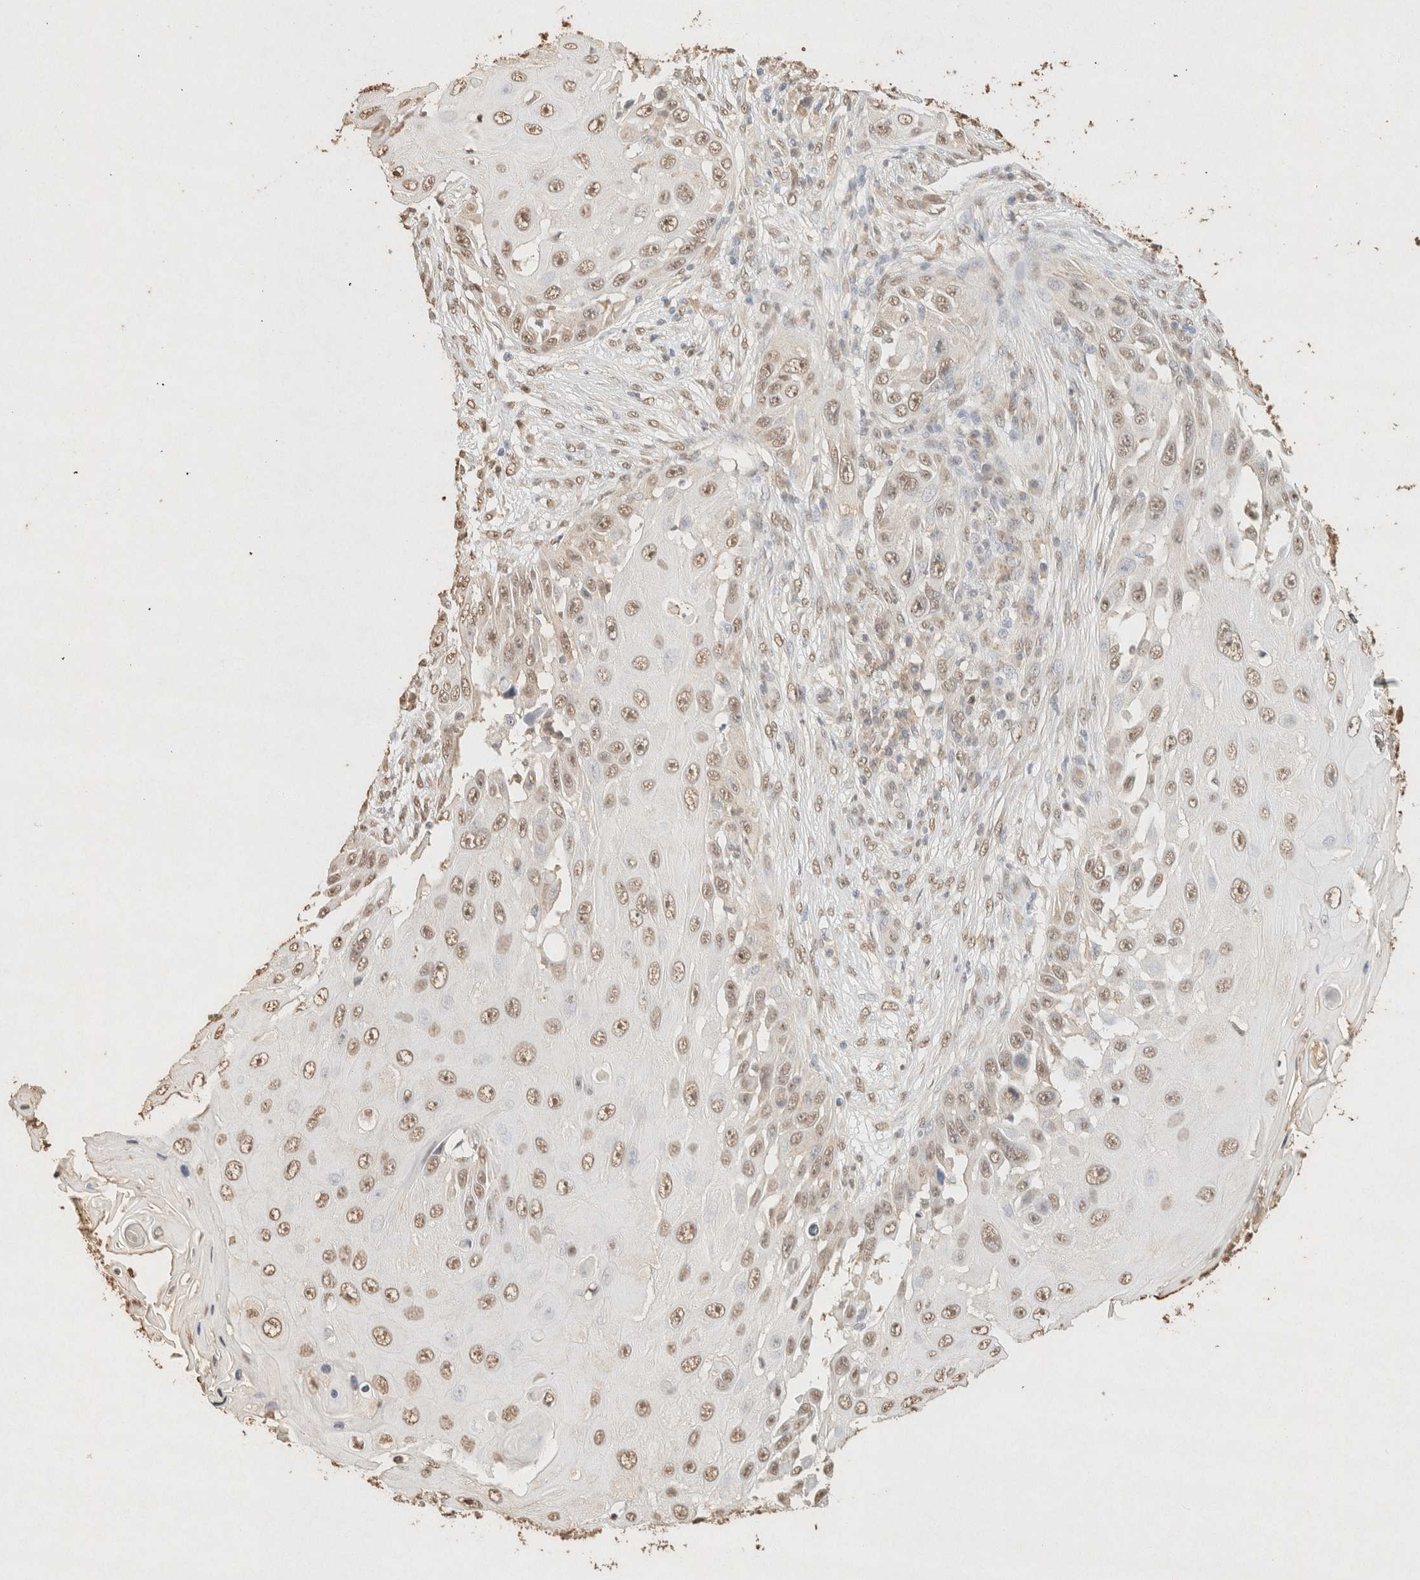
{"staining": {"intensity": "moderate", "quantity": ">75%", "location": "nuclear"}, "tissue": "skin cancer", "cell_type": "Tumor cells", "image_type": "cancer", "snomed": [{"axis": "morphology", "description": "Squamous cell carcinoma, NOS"}, {"axis": "topography", "description": "Skin"}], "caption": "Immunohistochemistry (IHC) image of neoplastic tissue: human skin cancer (squamous cell carcinoma) stained using IHC exhibits medium levels of moderate protein expression localized specifically in the nuclear of tumor cells, appearing as a nuclear brown color.", "gene": "S100A13", "patient": {"sex": "female", "age": 44}}